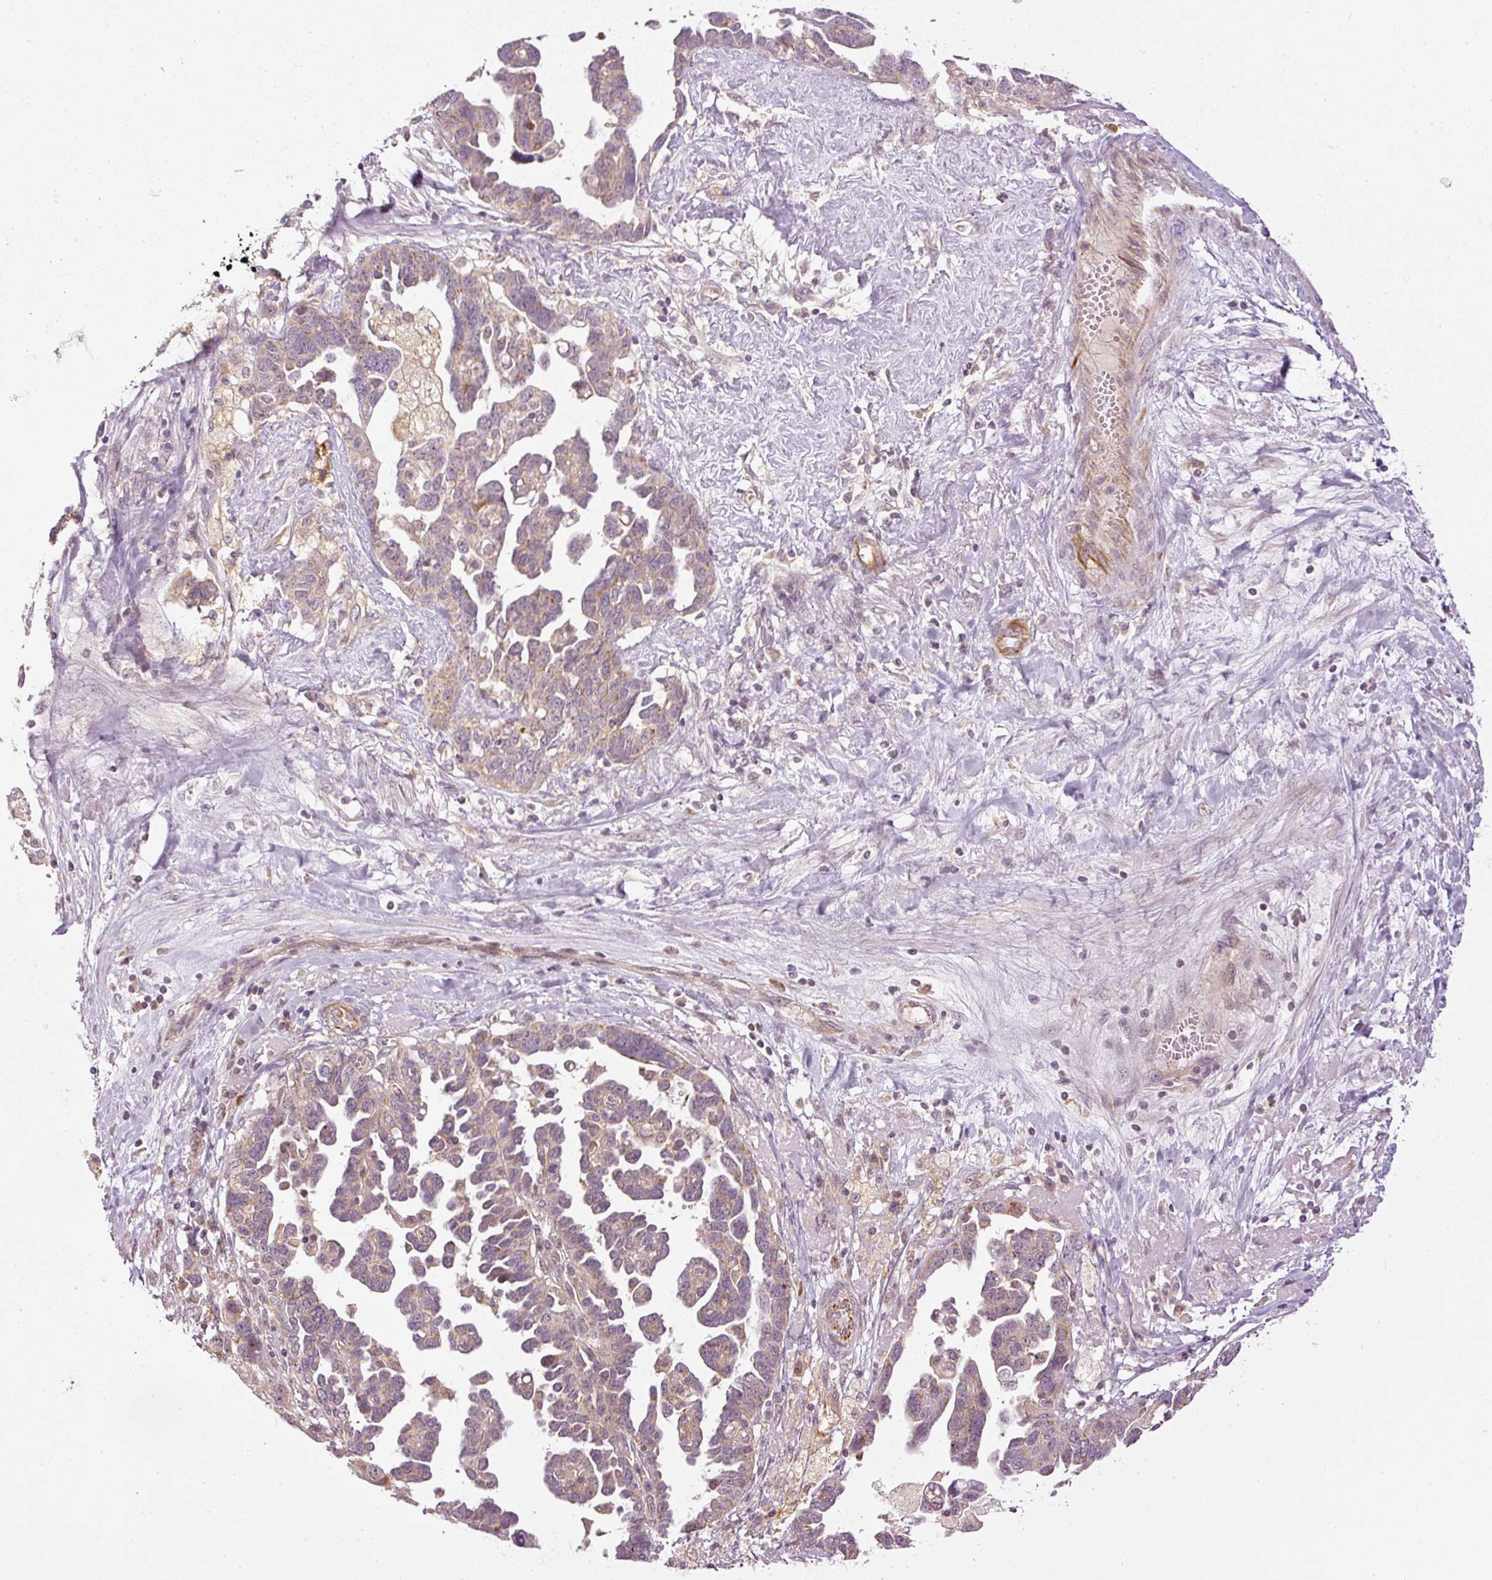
{"staining": {"intensity": "weak", "quantity": "25%-75%", "location": "cytoplasmic/membranous"}, "tissue": "ovarian cancer", "cell_type": "Tumor cells", "image_type": "cancer", "snomed": [{"axis": "morphology", "description": "Cystadenocarcinoma, serous, NOS"}, {"axis": "topography", "description": "Ovary"}], "caption": "Protein analysis of serous cystadenocarcinoma (ovarian) tissue reveals weak cytoplasmic/membranous staining in approximately 25%-75% of tumor cells.", "gene": "CDC20B", "patient": {"sex": "female", "age": 54}}